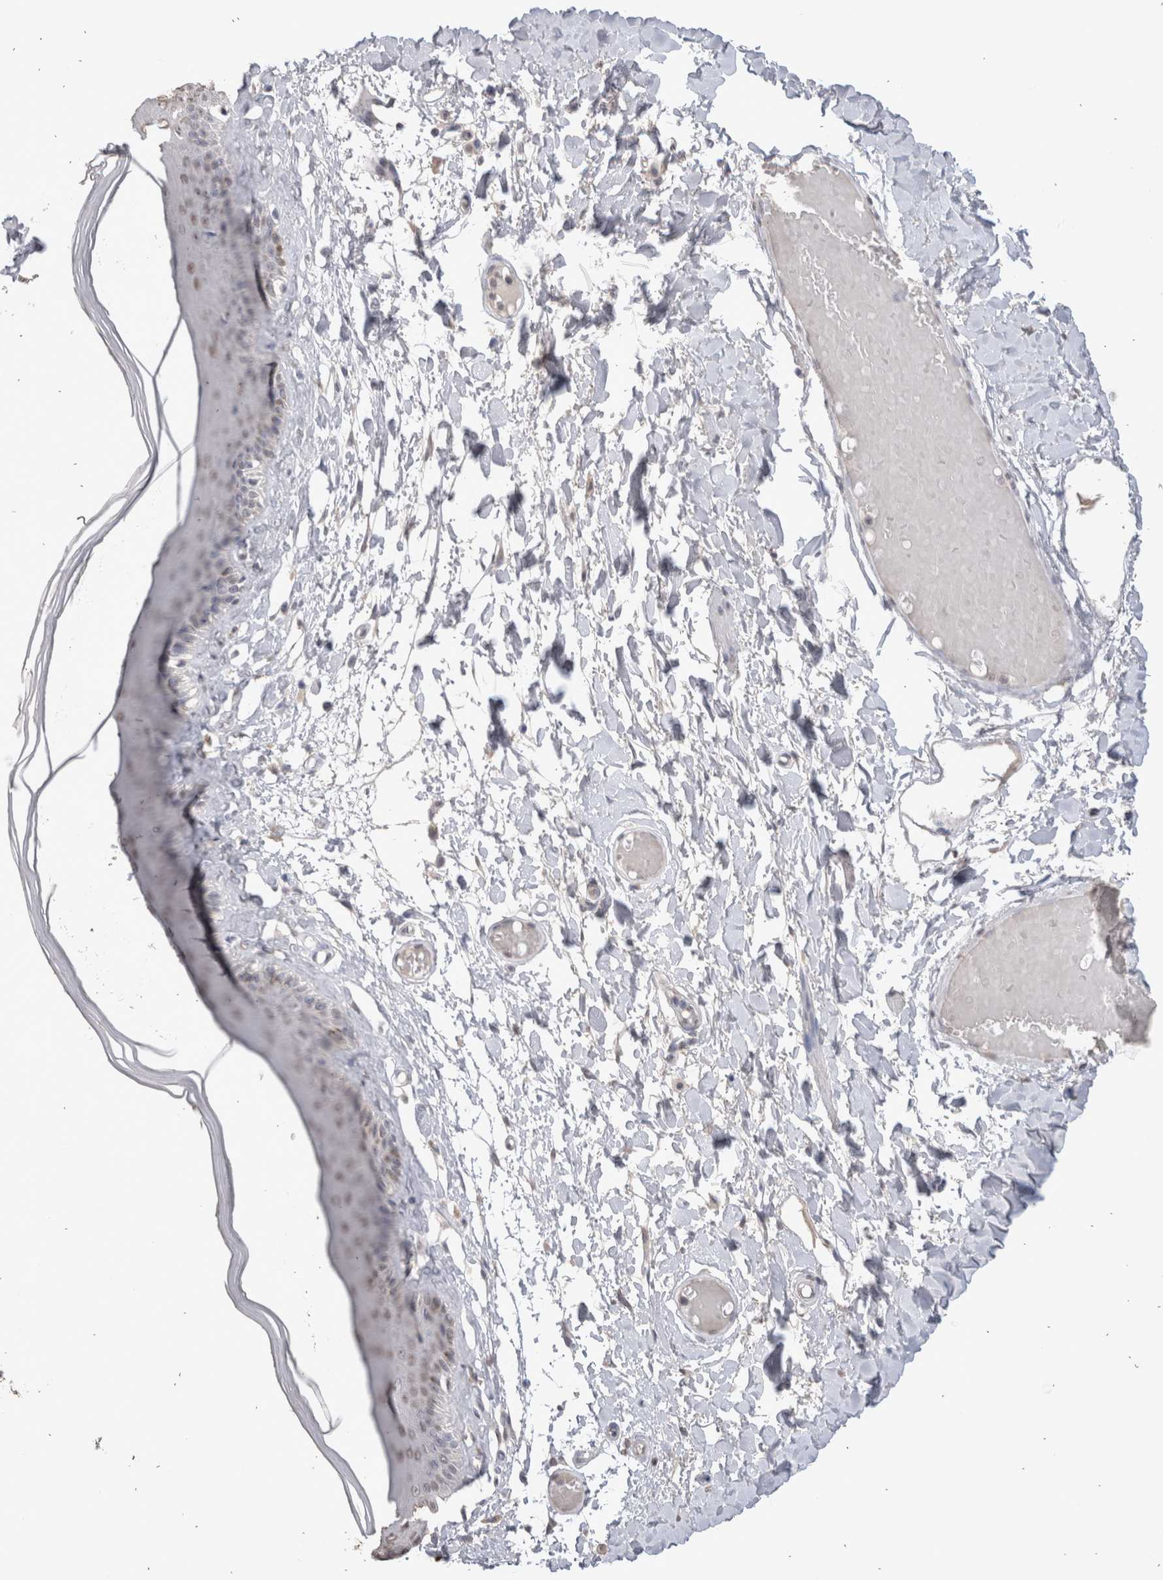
{"staining": {"intensity": "moderate", "quantity": "<25%", "location": "cytoplasmic/membranous"}, "tissue": "skin", "cell_type": "Epidermal cells", "image_type": "normal", "snomed": [{"axis": "morphology", "description": "Normal tissue, NOS"}, {"axis": "topography", "description": "Vulva"}], "caption": "DAB immunohistochemical staining of unremarkable human skin reveals moderate cytoplasmic/membranous protein expression in approximately <25% of epidermal cells. (Stains: DAB (3,3'-diaminobenzidine) in brown, nuclei in blue, Microscopy: brightfield microscopy at high magnification).", "gene": "LGALS2", "patient": {"sex": "female", "age": 73}}